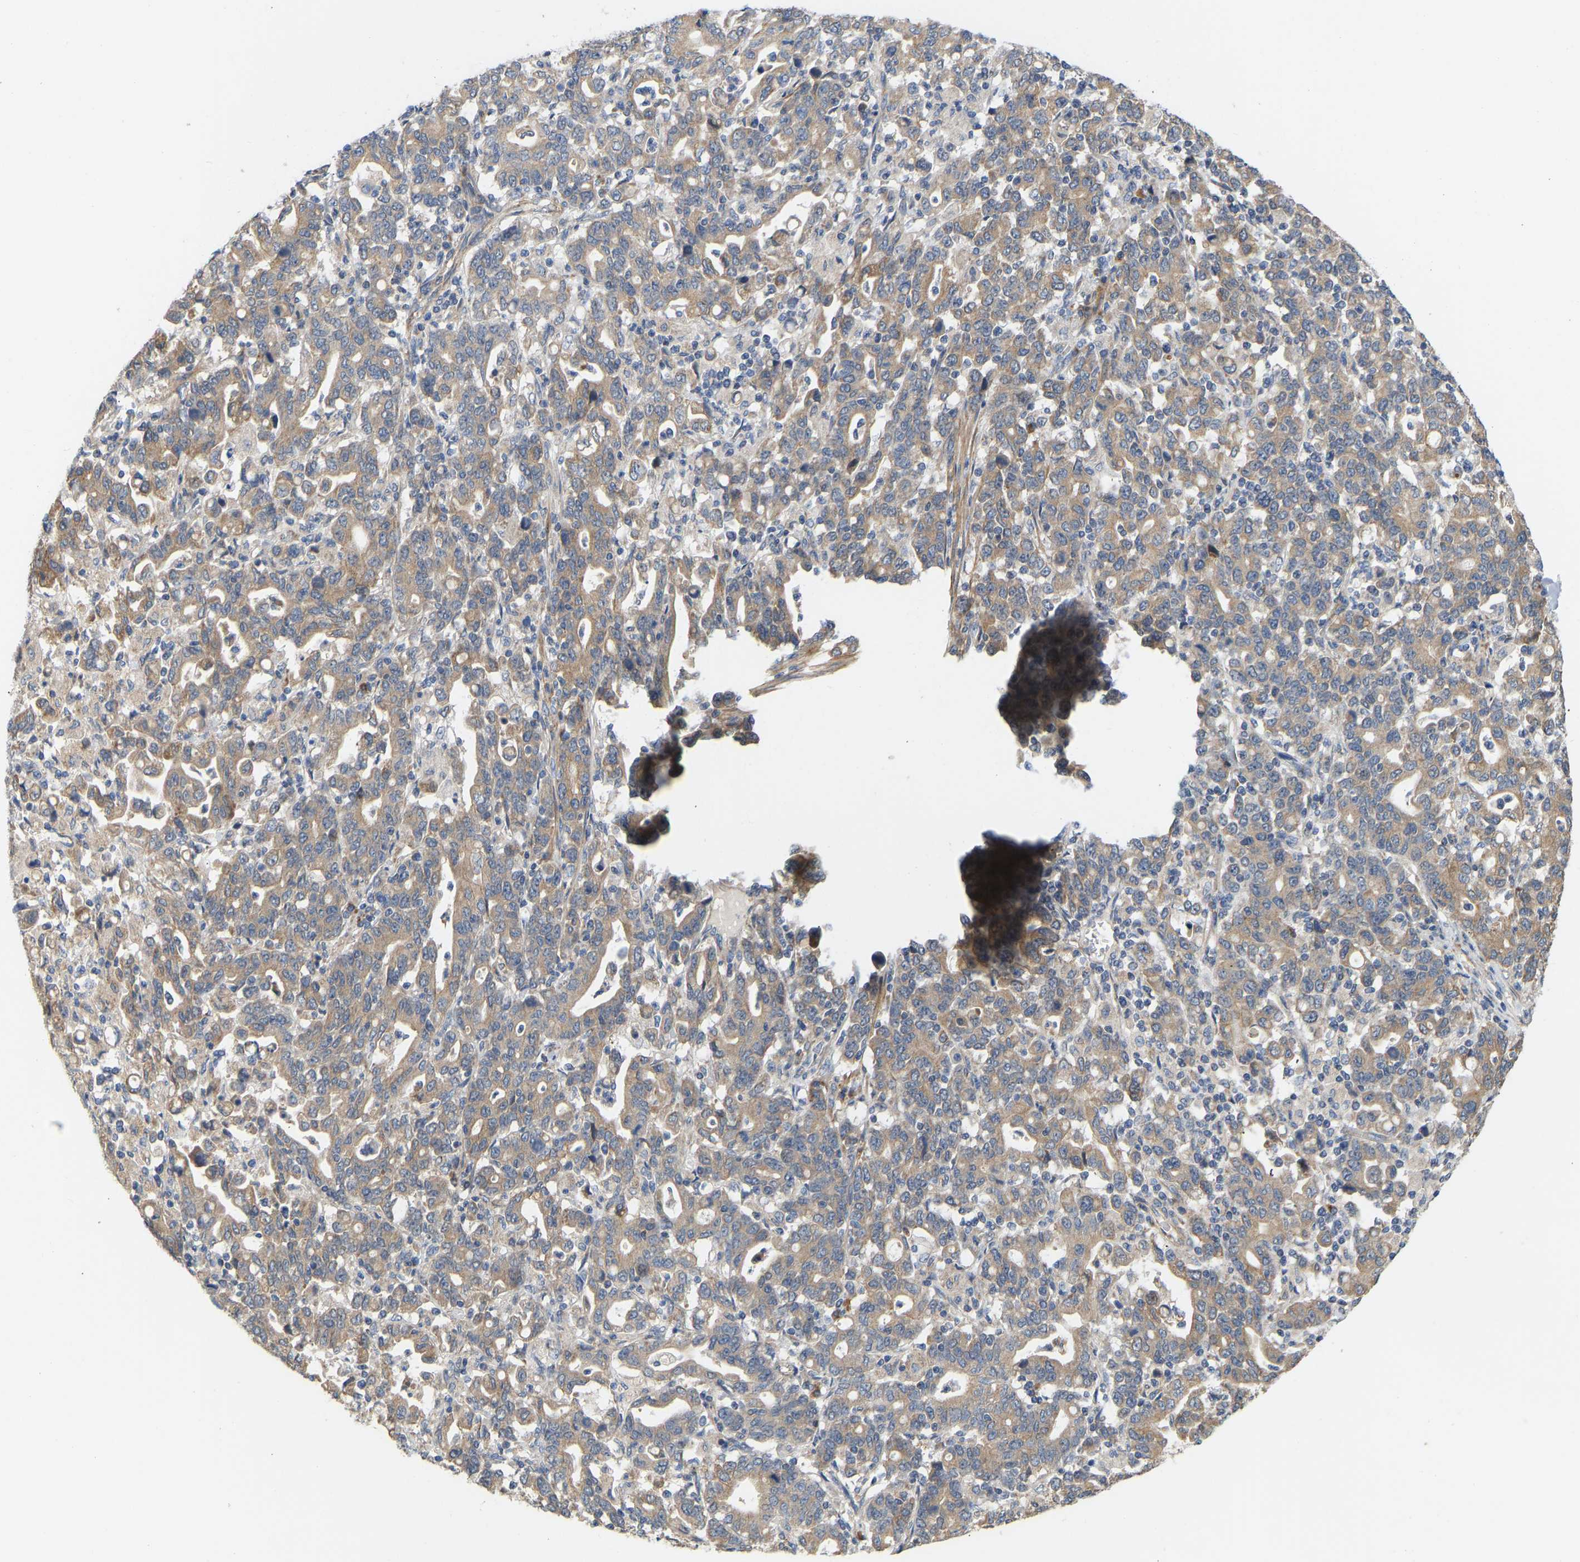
{"staining": {"intensity": "weak", "quantity": ">75%", "location": "cytoplasmic/membranous"}, "tissue": "stomach cancer", "cell_type": "Tumor cells", "image_type": "cancer", "snomed": [{"axis": "morphology", "description": "Adenocarcinoma, NOS"}, {"axis": "topography", "description": "Stomach, upper"}], "caption": "The immunohistochemical stain highlights weak cytoplasmic/membranous expression in tumor cells of stomach adenocarcinoma tissue. (DAB (3,3'-diaminobenzidine) IHC with brightfield microscopy, high magnification).", "gene": "HACD2", "patient": {"sex": "male", "age": 69}}